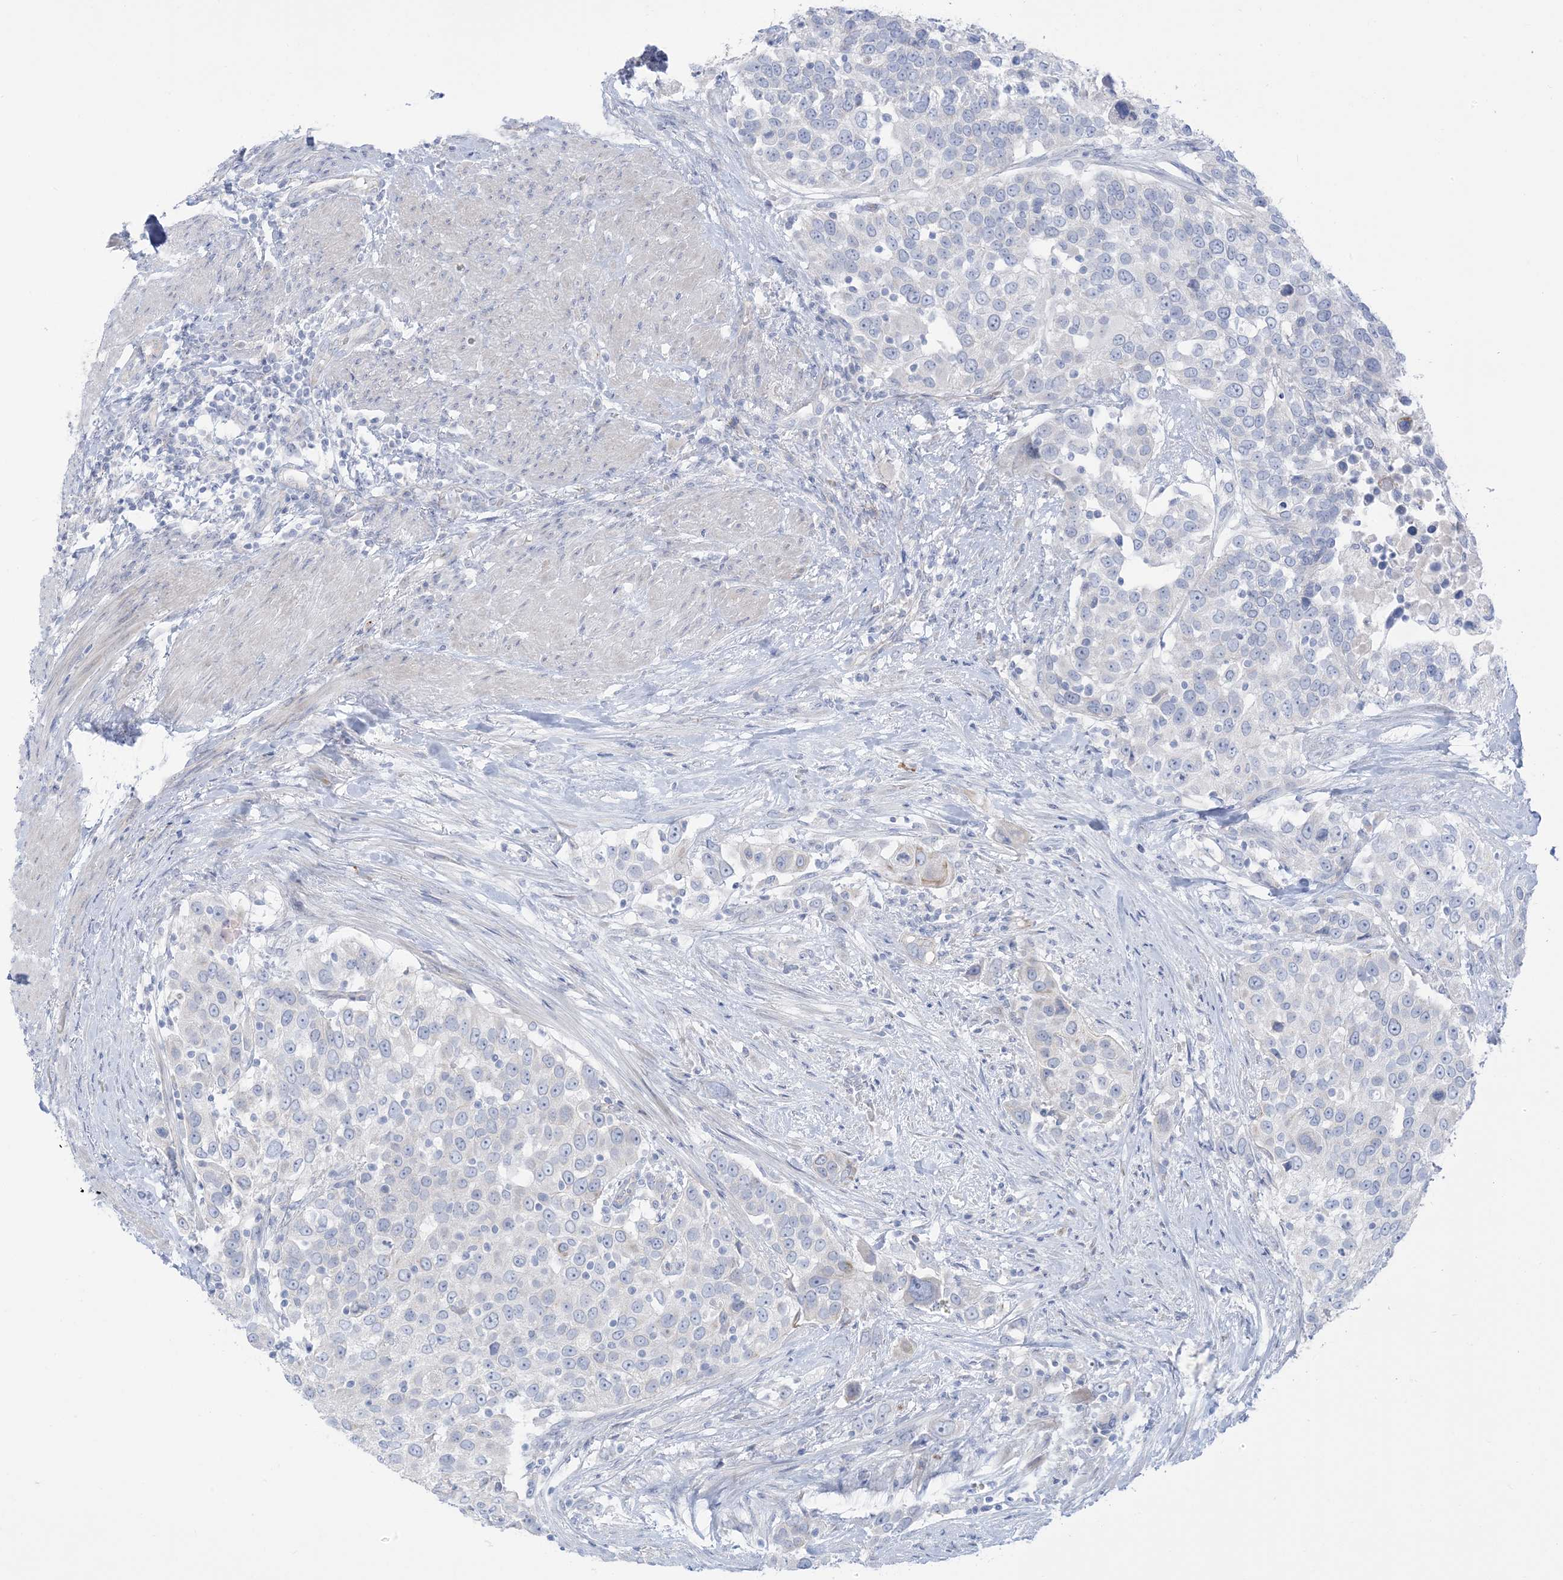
{"staining": {"intensity": "negative", "quantity": "none", "location": "none"}, "tissue": "urothelial cancer", "cell_type": "Tumor cells", "image_type": "cancer", "snomed": [{"axis": "morphology", "description": "Urothelial carcinoma, High grade"}, {"axis": "topography", "description": "Urinary bladder"}], "caption": "Urothelial carcinoma (high-grade) was stained to show a protein in brown. There is no significant expression in tumor cells.", "gene": "XIRP2", "patient": {"sex": "female", "age": 80}}